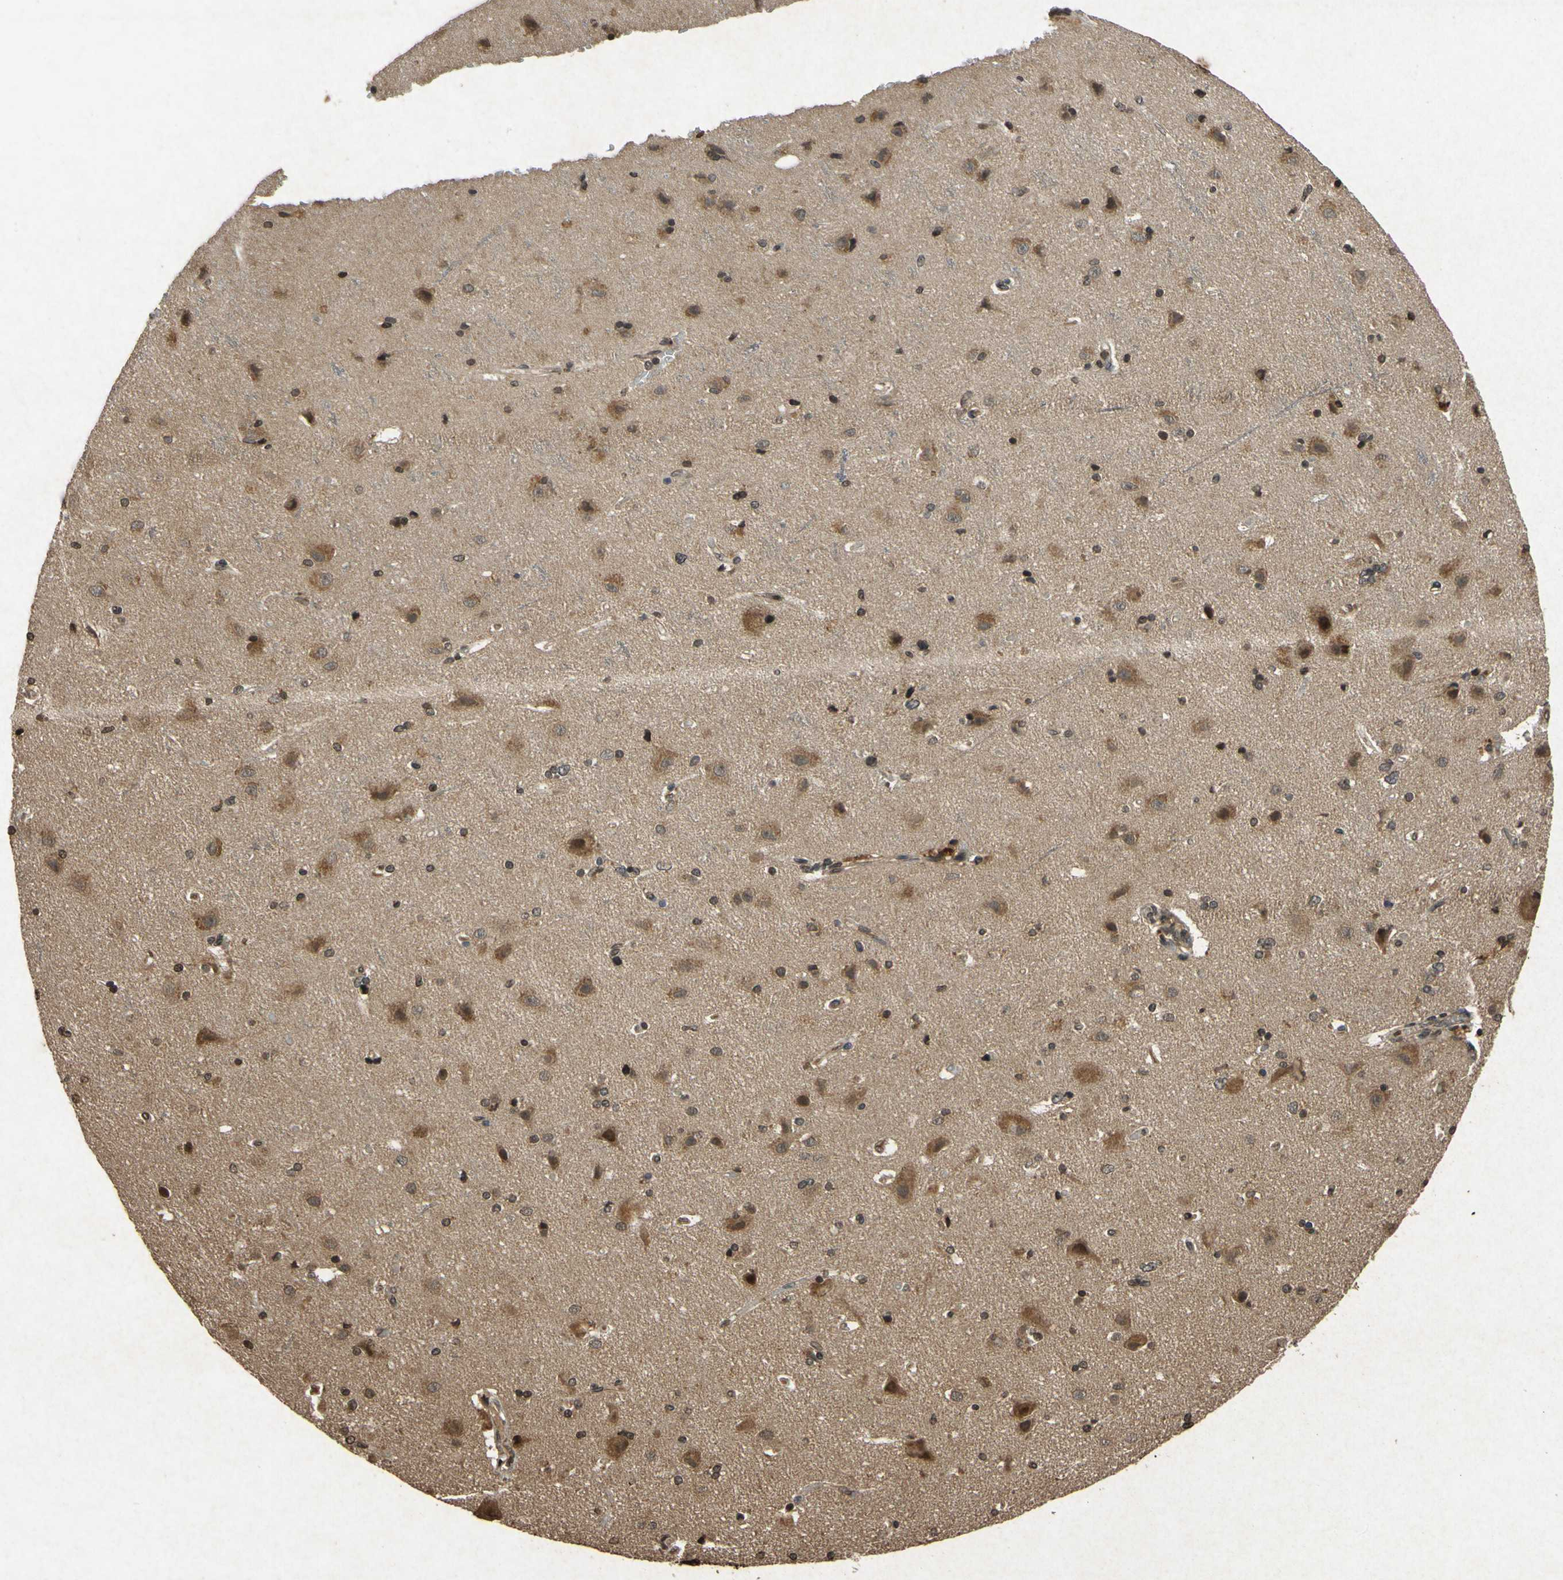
{"staining": {"intensity": "moderate", "quantity": ">75%", "location": "cytoplasmic/membranous,nuclear"}, "tissue": "cerebral cortex", "cell_type": "Endothelial cells", "image_type": "normal", "snomed": [{"axis": "morphology", "description": "Normal tissue, NOS"}, {"axis": "topography", "description": "Cerebral cortex"}], "caption": "Endothelial cells show medium levels of moderate cytoplasmic/membranous,nuclear staining in approximately >75% of cells in unremarkable cerebral cortex.", "gene": "ATP6V1H", "patient": {"sex": "female", "age": 54}}